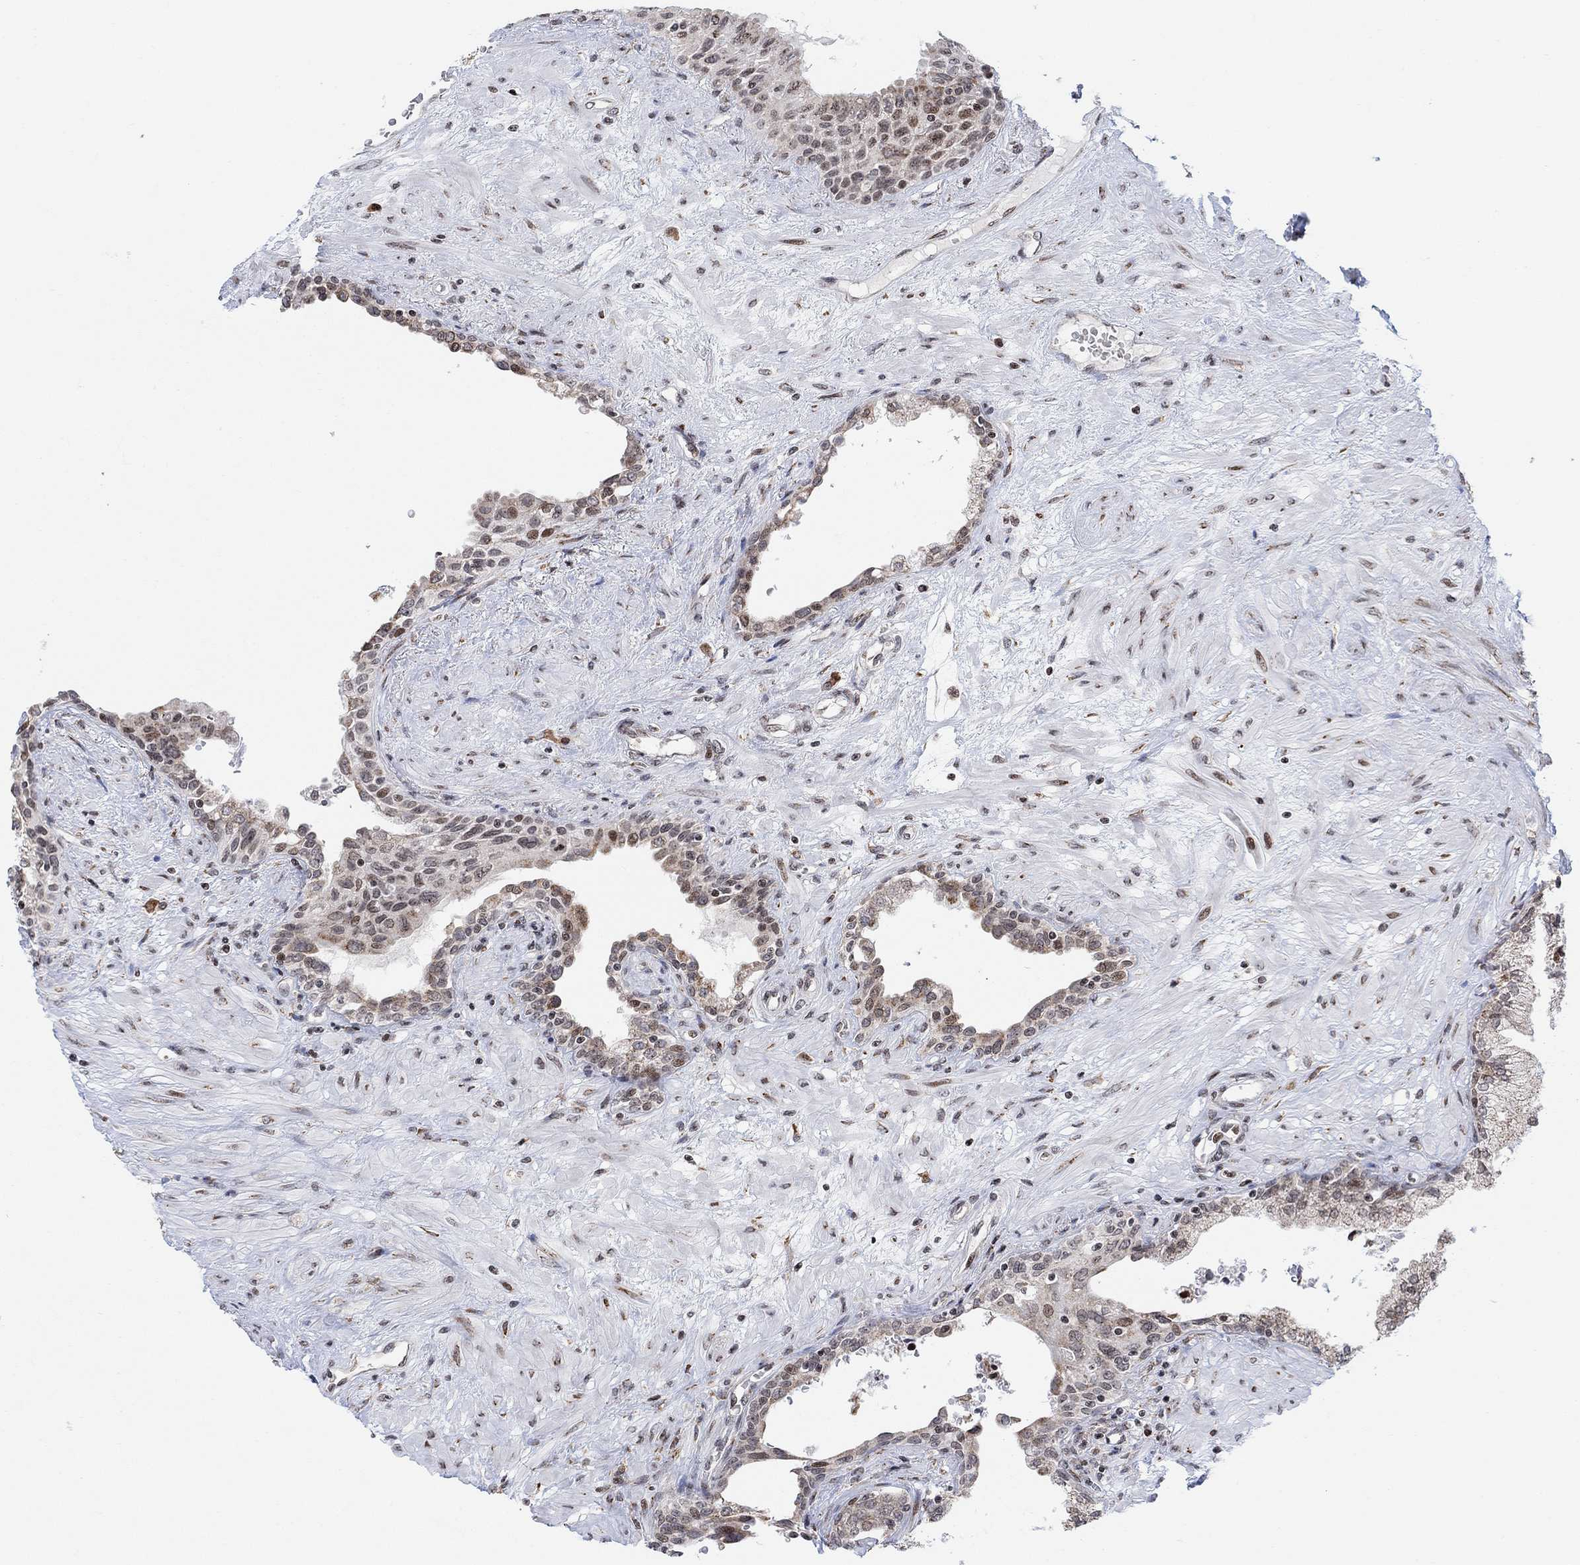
{"staining": {"intensity": "moderate", "quantity": "<25%", "location": "cytoplasmic/membranous,nuclear"}, "tissue": "prostate", "cell_type": "Glandular cells", "image_type": "normal", "snomed": [{"axis": "morphology", "description": "Normal tissue, NOS"}, {"axis": "topography", "description": "Prostate"}], "caption": "Glandular cells demonstrate moderate cytoplasmic/membranous,nuclear staining in approximately <25% of cells in normal prostate. The staining was performed using DAB (3,3'-diaminobenzidine) to visualize the protein expression in brown, while the nuclei were stained in blue with hematoxylin (Magnification: 20x).", "gene": "ABHD14A", "patient": {"sex": "male", "age": 63}}